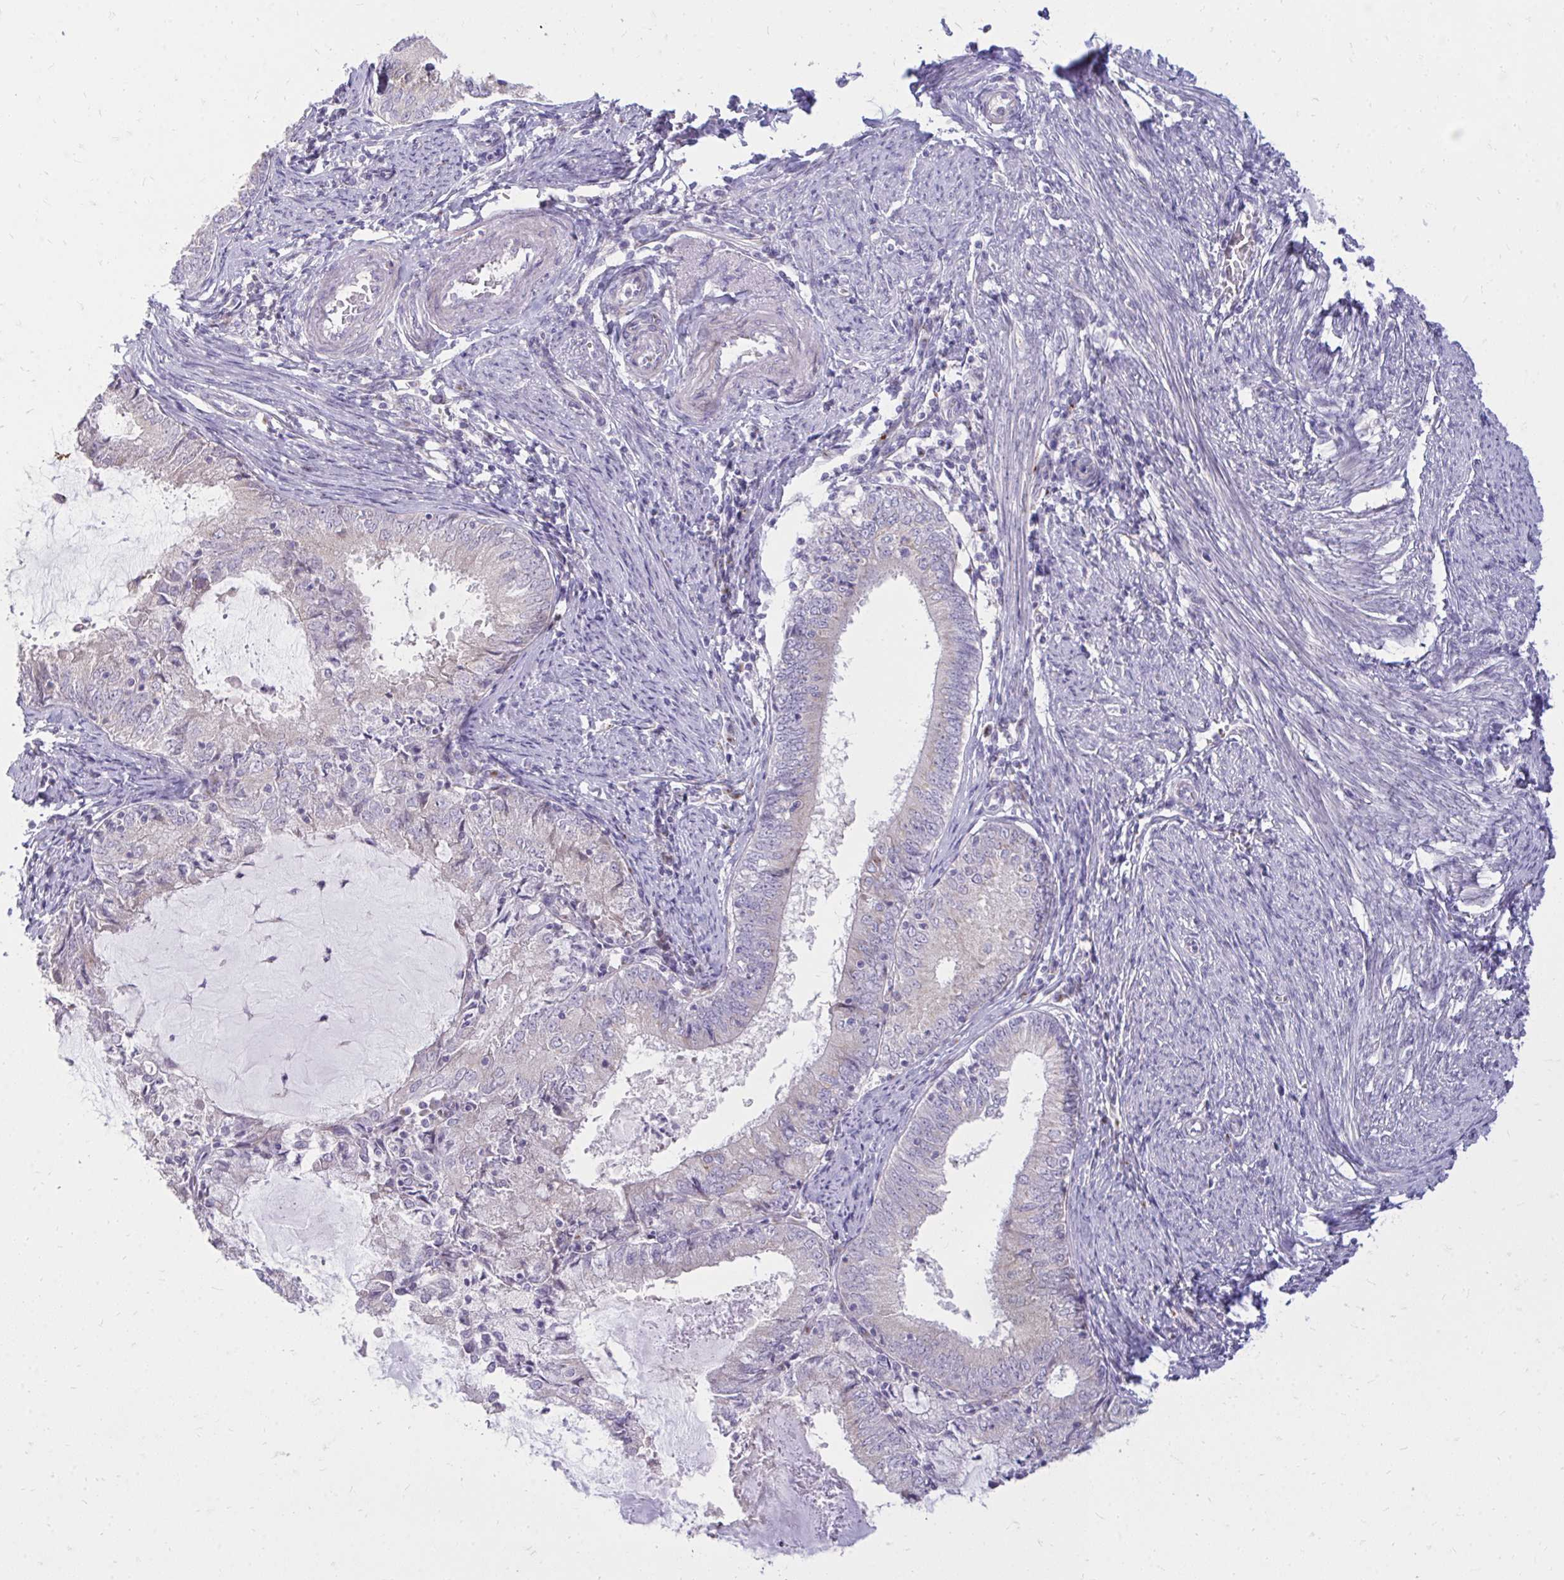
{"staining": {"intensity": "negative", "quantity": "none", "location": "none"}, "tissue": "endometrial cancer", "cell_type": "Tumor cells", "image_type": "cancer", "snomed": [{"axis": "morphology", "description": "Adenocarcinoma, NOS"}, {"axis": "topography", "description": "Endometrium"}], "caption": "The IHC image has no significant expression in tumor cells of endometrial adenocarcinoma tissue. Nuclei are stained in blue.", "gene": "RAB6B", "patient": {"sex": "female", "age": 57}}